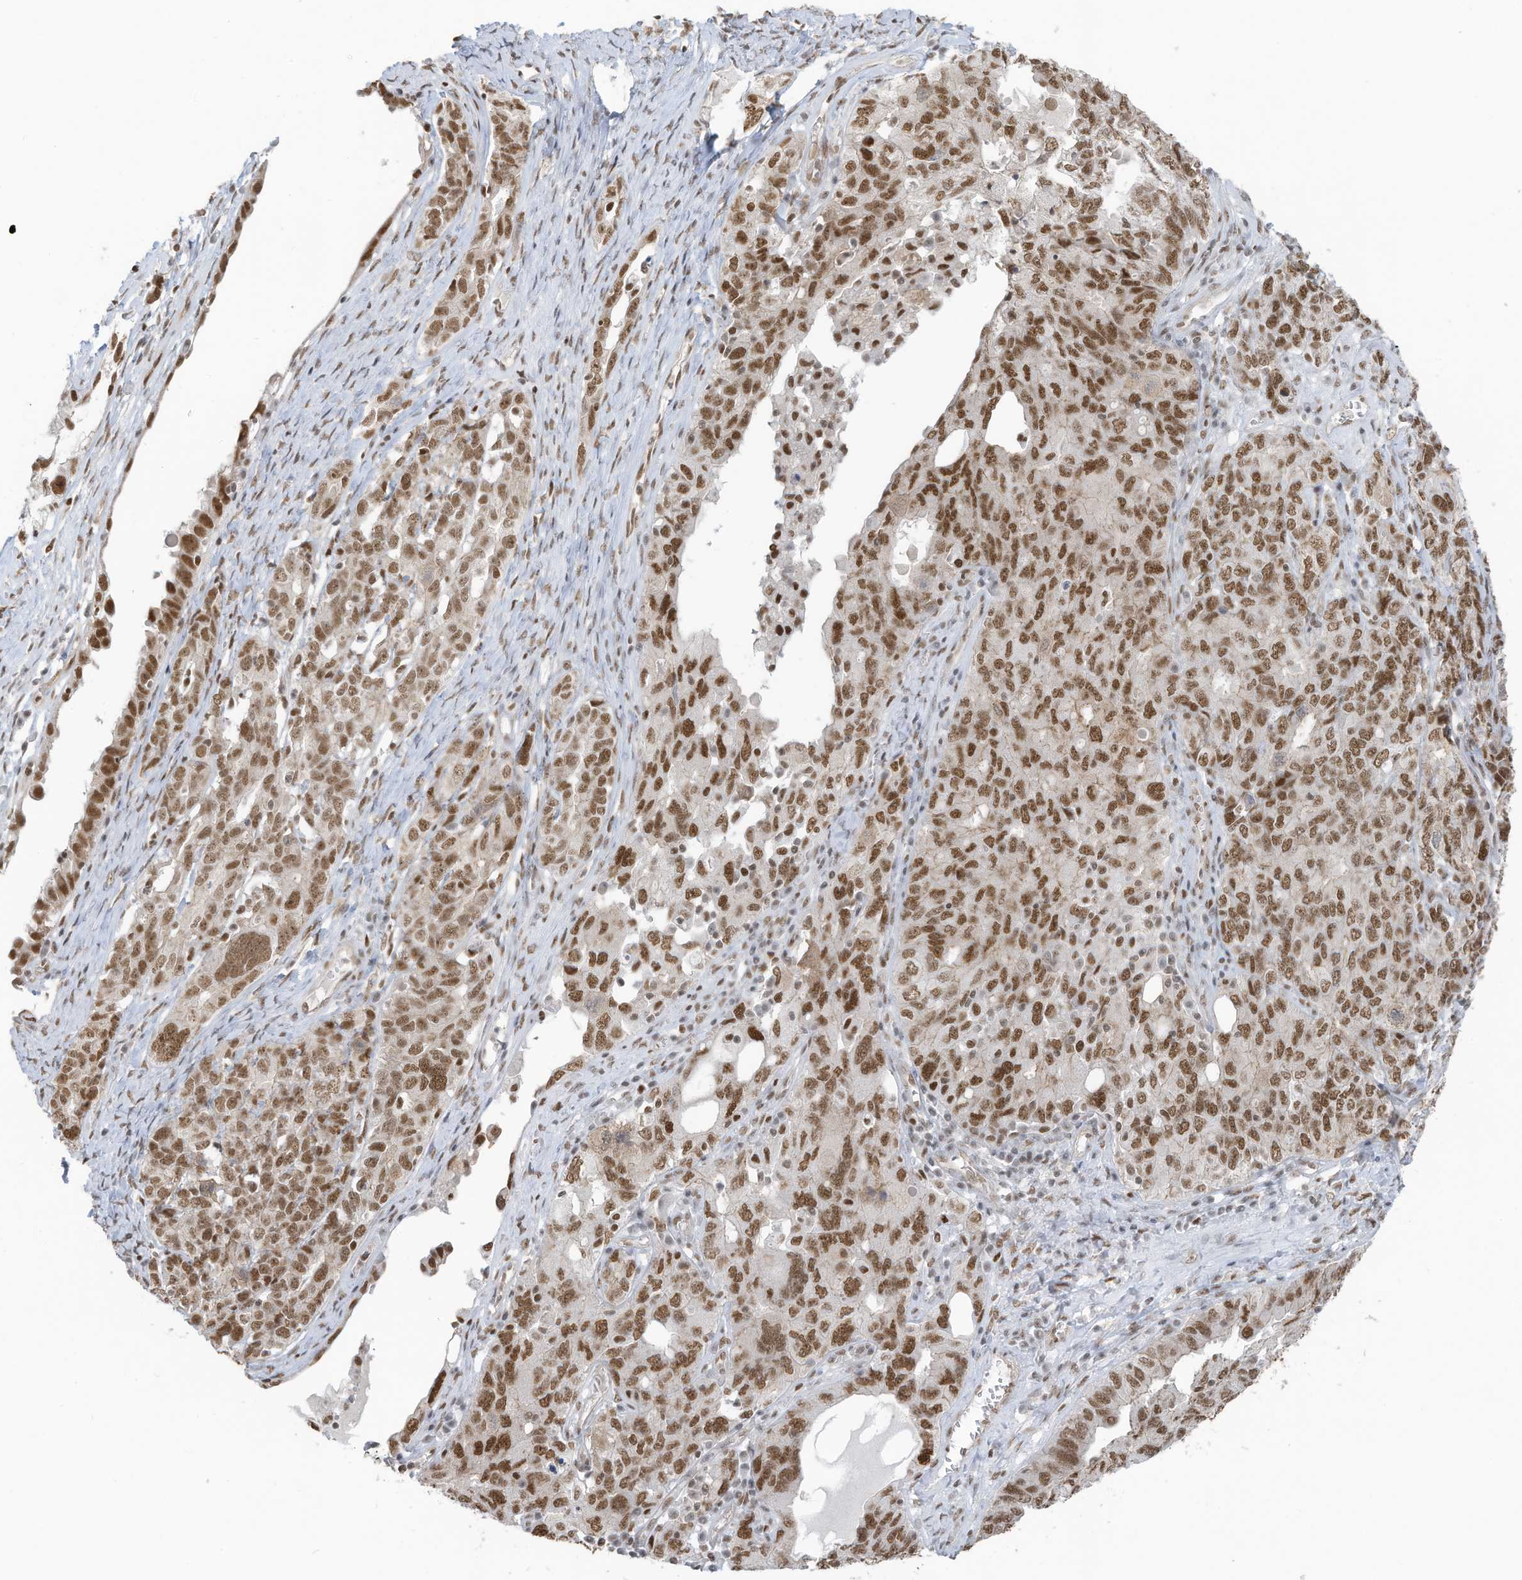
{"staining": {"intensity": "moderate", "quantity": ">75%", "location": "nuclear"}, "tissue": "ovarian cancer", "cell_type": "Tumor cells", "image_type": "cancer", "snomed": [{"axis": "morphology", "description": "Carcinoma, endometroid"}, {"axis": "topography", "description": "Ovary"}], "caption": "Brown immunohistochemical staining in human ovarian cancer shows moderate nuclear positivity in about >75% of tumor cells. (Stains: DAB in brown, nuclei in blue, Microscopy: brightfield microscopy at high magnification).", "gene": "DBR1", "patient": {"sex": "female", "age": 62}}